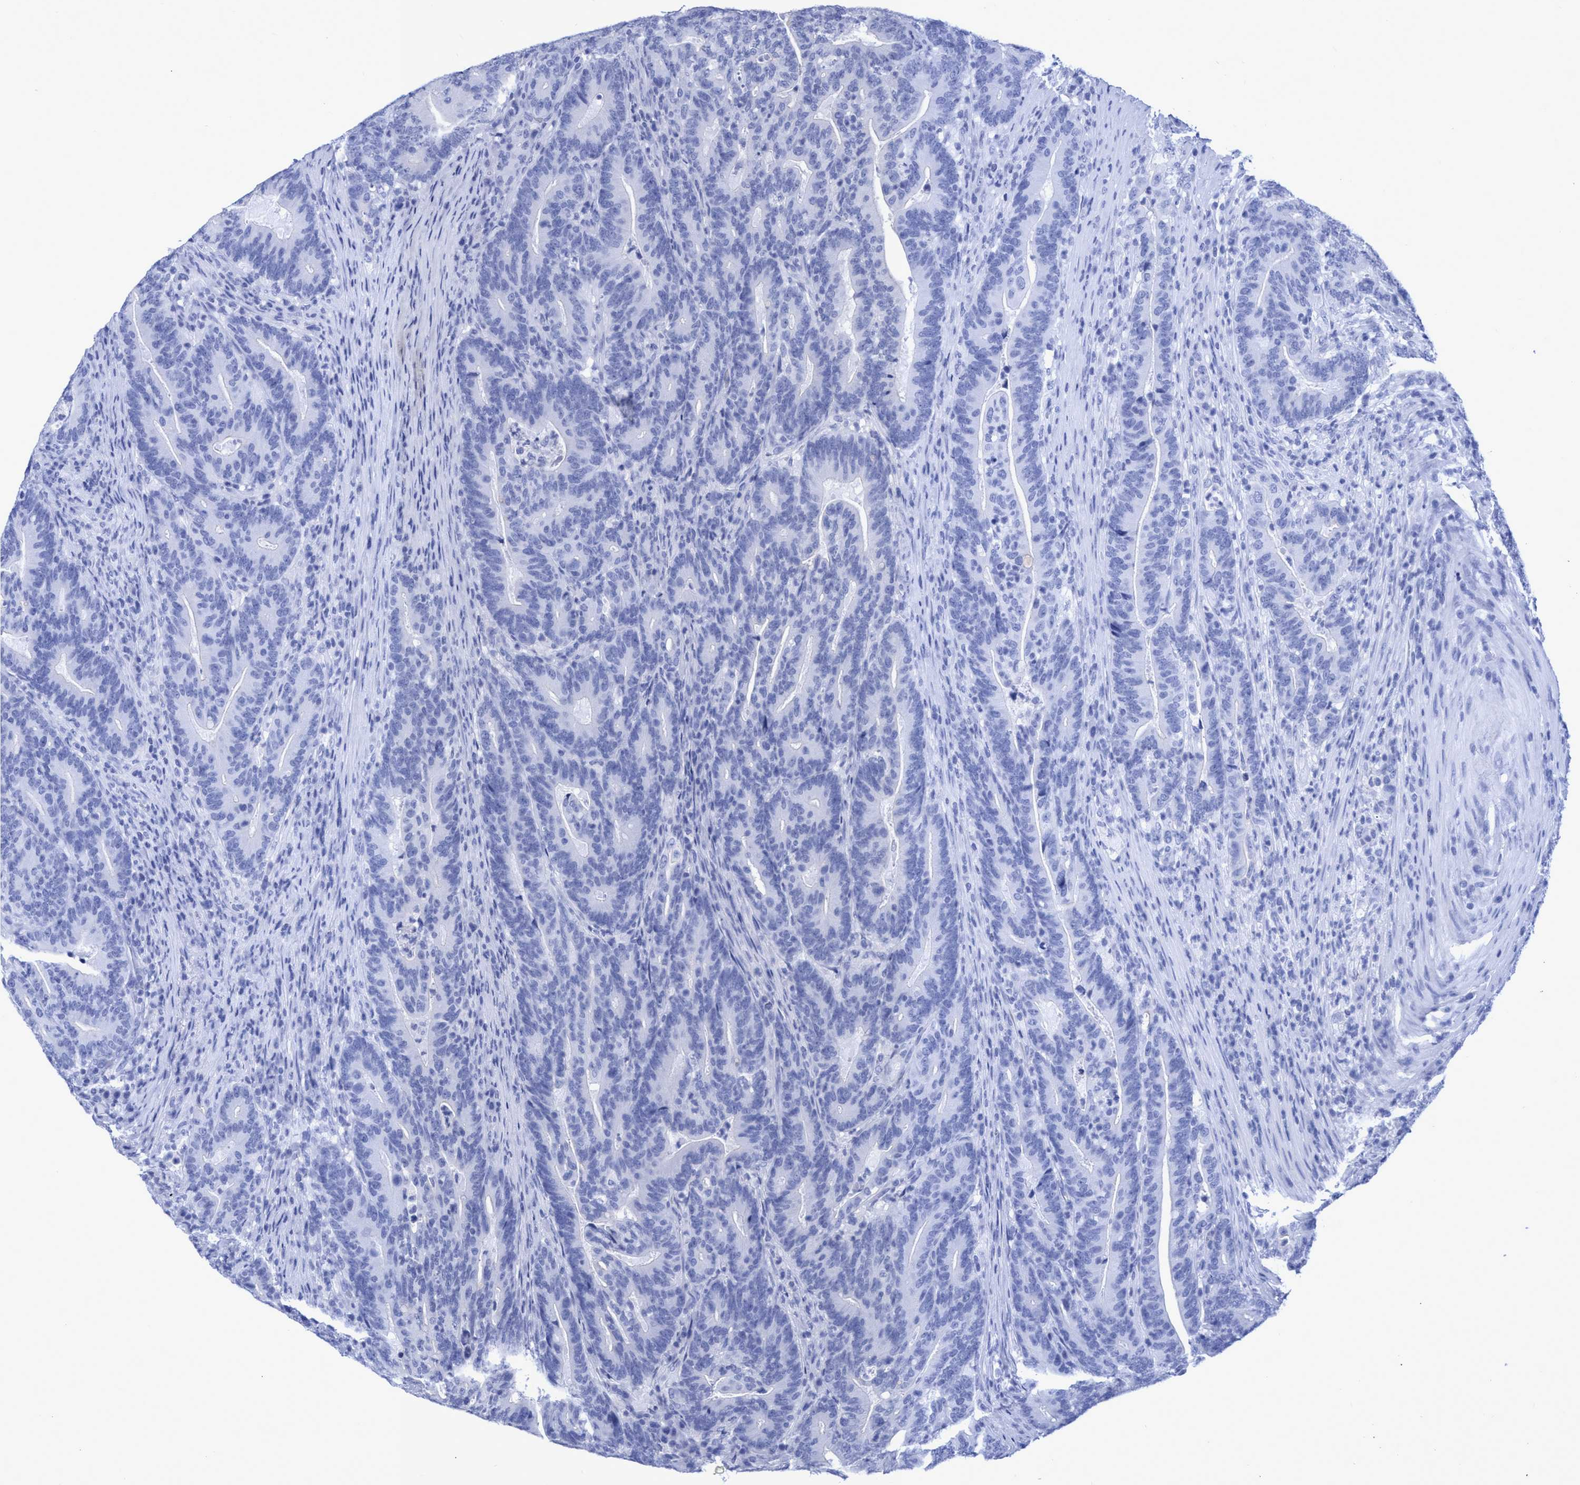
{"staining": {"intensity": "negative", "quantity": "none", "location": "none"}, "tissue": "colorectal cancer", "cell_type": "Tumor cells", "image_type": "cancer", "snomed": [{"axis": "morphology", "description": "Adenocarcinoma, NOS"}, {"axis": "topography", "description": "Colon"}], "caption": "Immunohistochemistry image of human colorectal adenocarcinoma stained for a protein (brown), which reveals no expression in tumor cells. (Stains: DAB IHC with hematoxylin counter stain, Microscopy: brightfield microscopy at high magnification).", "gene": "INSL6", "patient": {"sex": "female", "age": 66}}